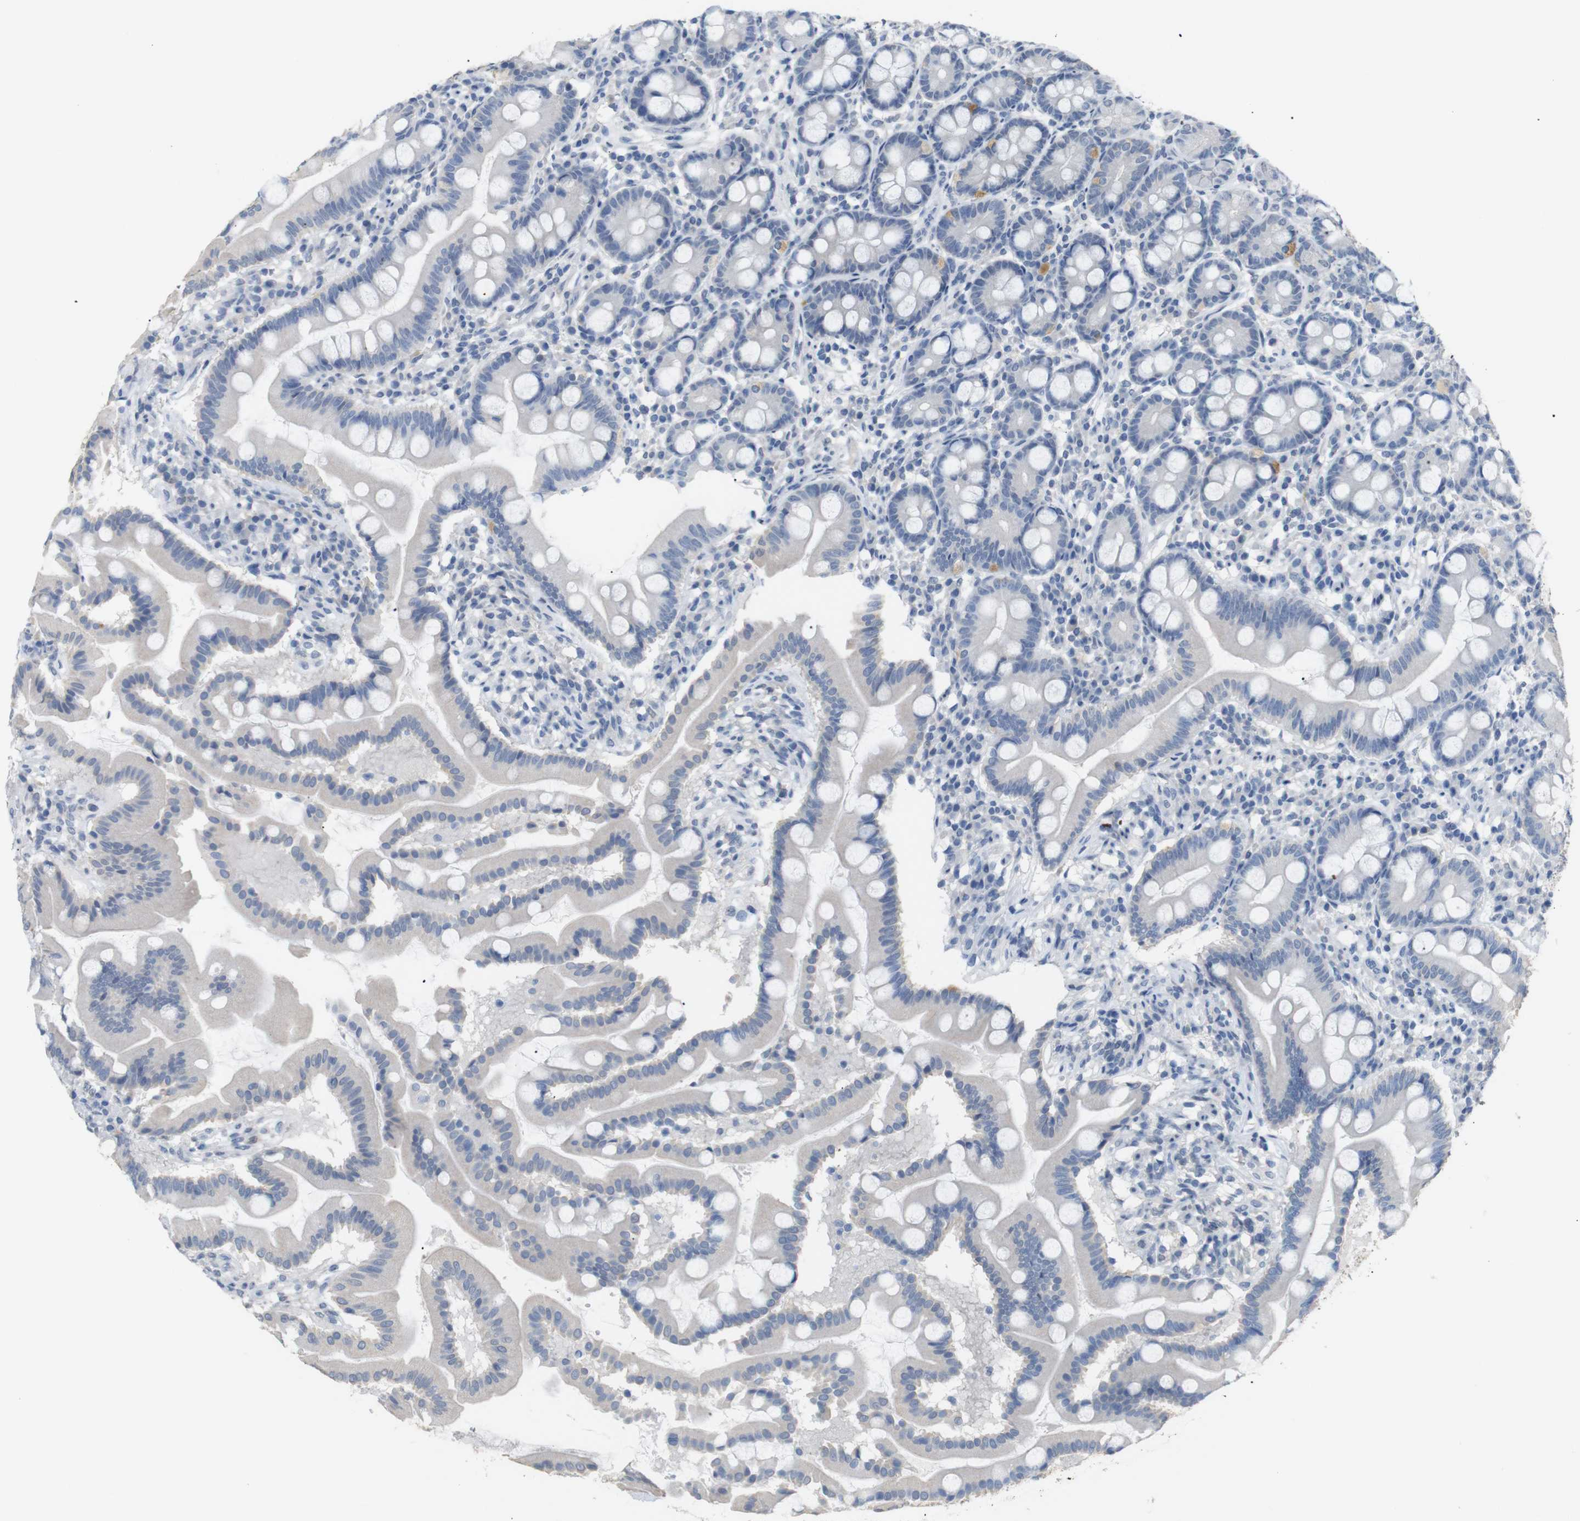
{"staining": {"intensity": "negative", "quantity": "none", "location": "none"}, "tissue": "duodenum", "cell_type": "Glandular cells", "image_type": "normal", "snomed": [{"axis": "morphology", "description": "Normal tissue, NOS"}, {"axis": "topography", "description": "Duodenum"}], "caption": "Immunohistochemistry (IHC) photomicrograph of normal duodenum: human duodenum stained with DAB (3,3'-diaminobenzidine) reveals no significant protein expression in glandular cells.", "gene": "CHRM5", "patient": {"sex": "male", "age": 50}}